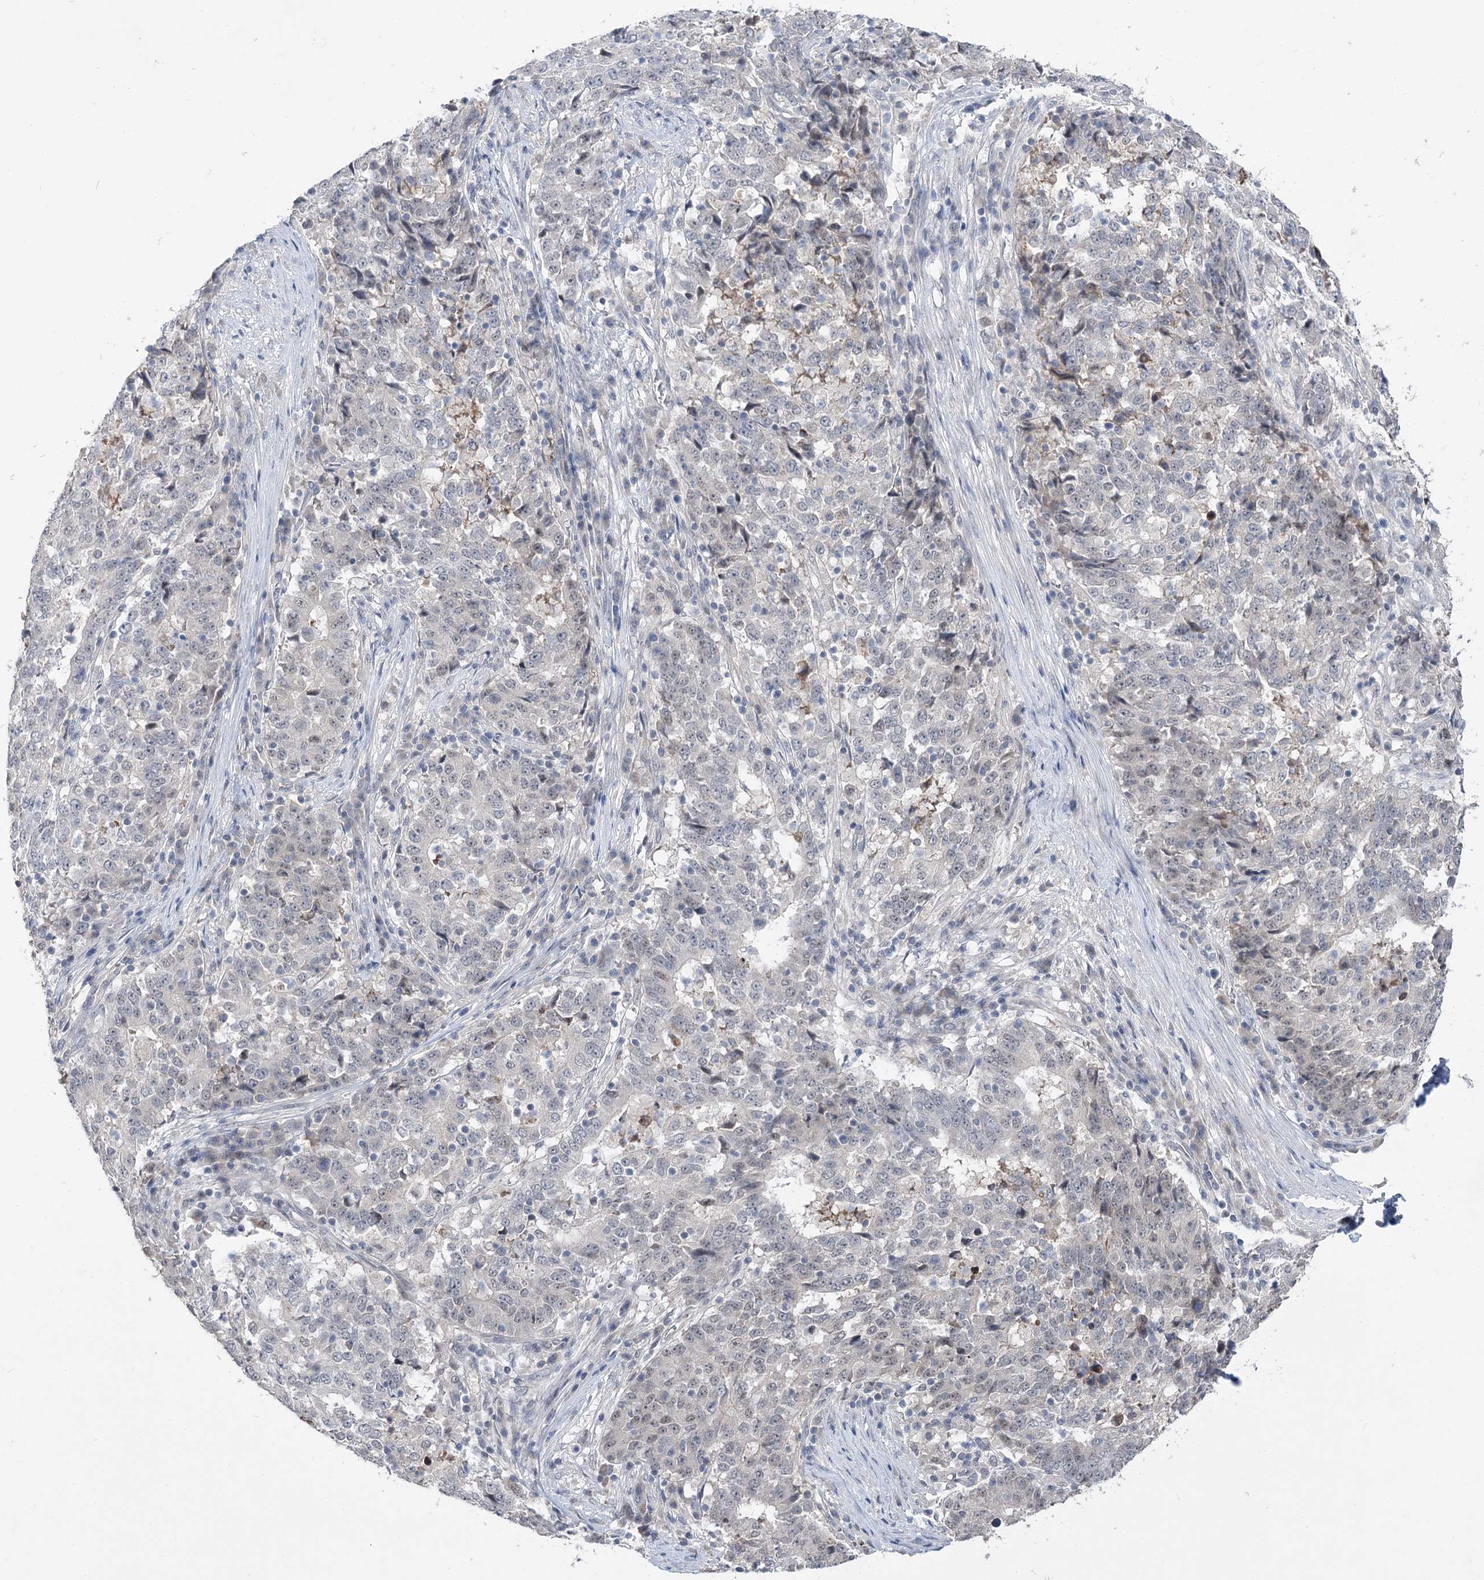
{"staining": {"intensity": "negative", "quantity": "none", "location": "none"}, "tissue": "stomach cancer", "cell_type": "Tumor cells", "image_type": "cancer", "snomed": [{"axis": "morphology", "description": "Adenocarcinoma, NOS"}, {"axis": "topography", "description": "Stomach"}], "caption": "IHC of adenocarcinoma (stomach) shows no staining in tumor cells.", "gene": "PHYHIPL", "patient": {"sex": "male", "age": 59}}